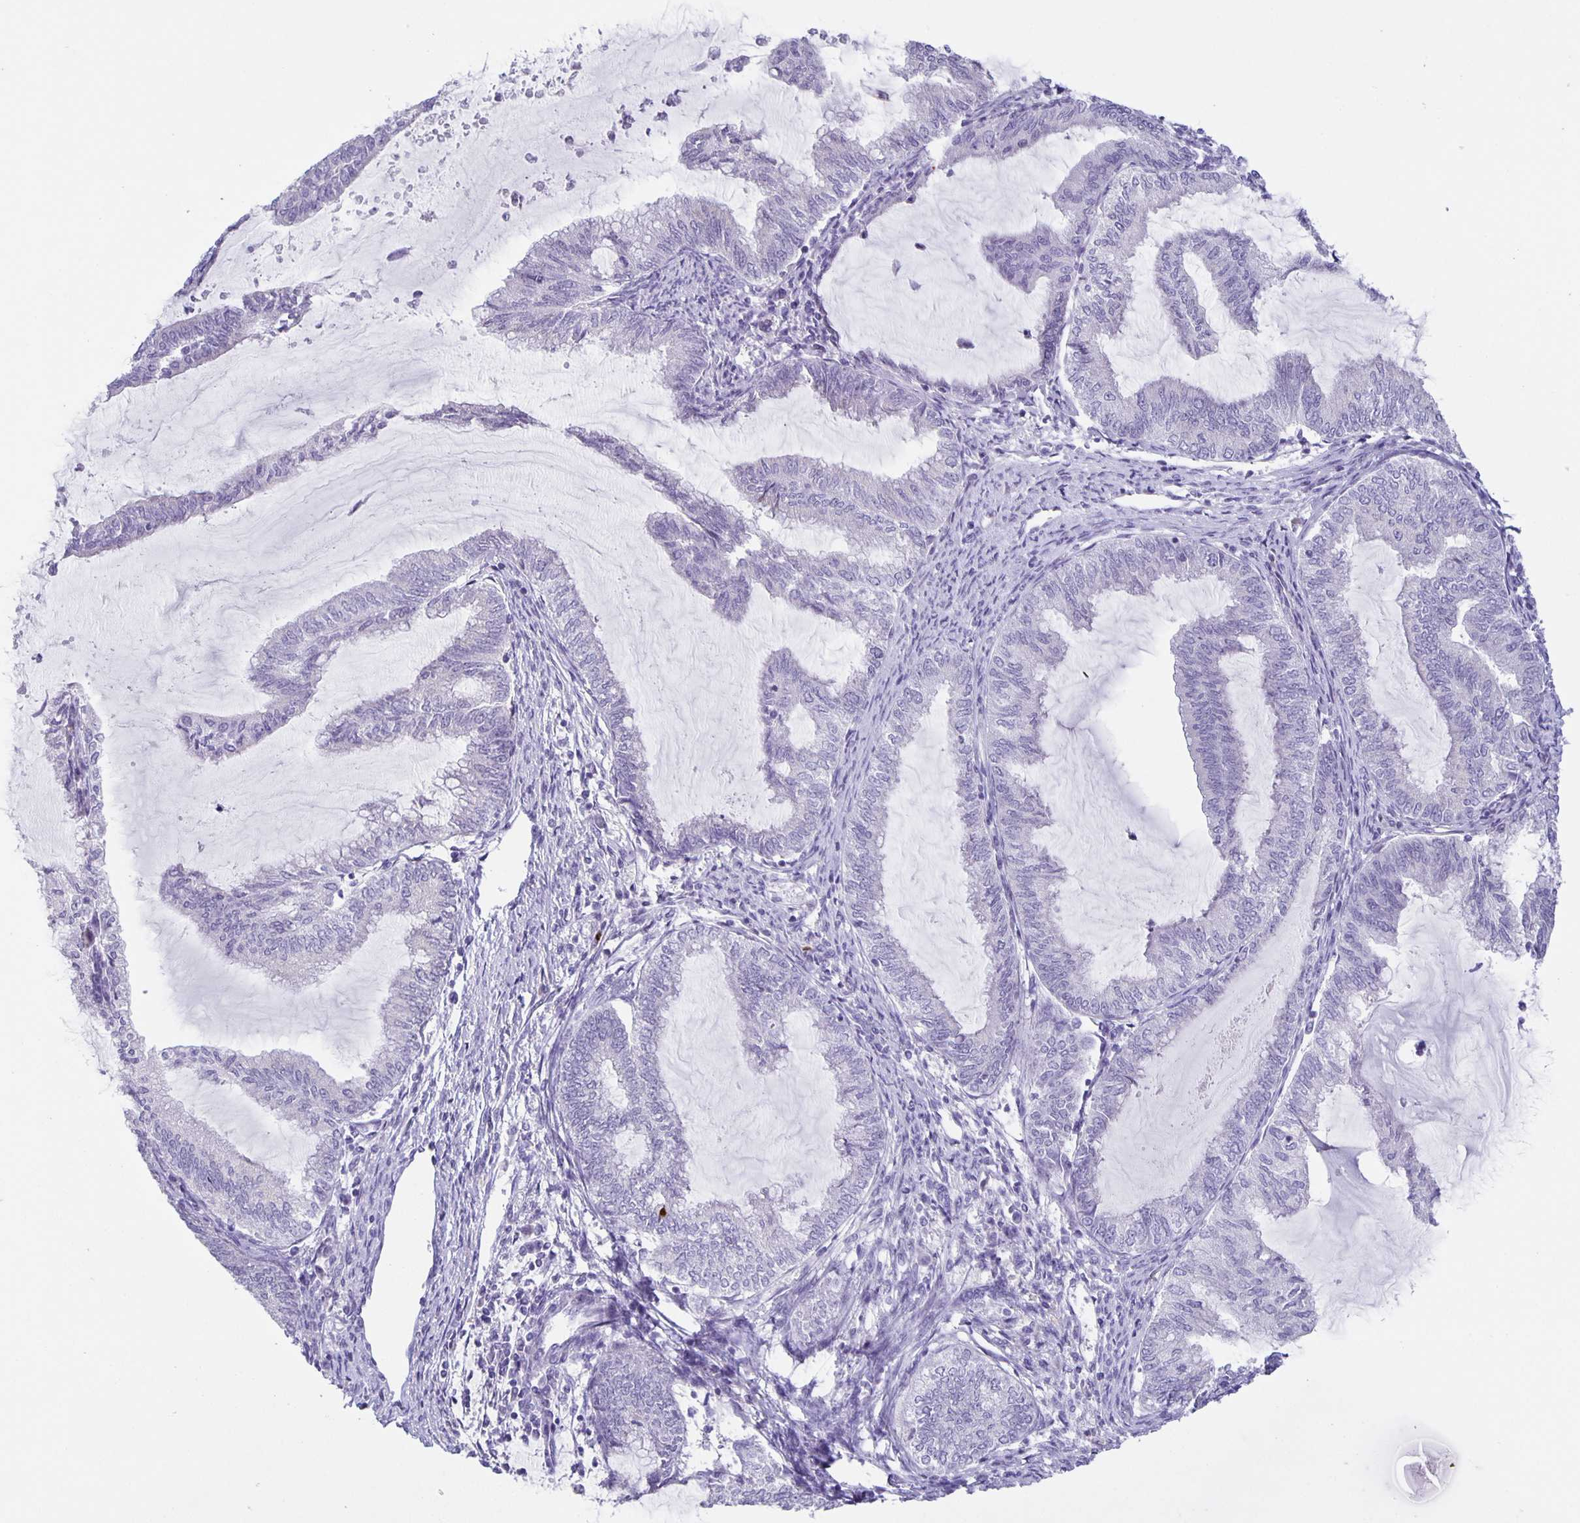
{"staining": {"intensity": "negative", "quantity": "none", "location": "none"}, "tissue": "endometrial cancer", "cell_type": "Tumor cells", "image_type": "cancer", "snomed": [{"axis": "morphology", "description": "Adenocarcinoma, NOS"}, {"axis": "topography", "description": "Endometrium"}], "caption": "A micrograph of endometrial cancer stained for a protein displays no brown staining in tumor cells.", "gene": "PHRF1", "patient": {"sex": "female", "age": 79}}